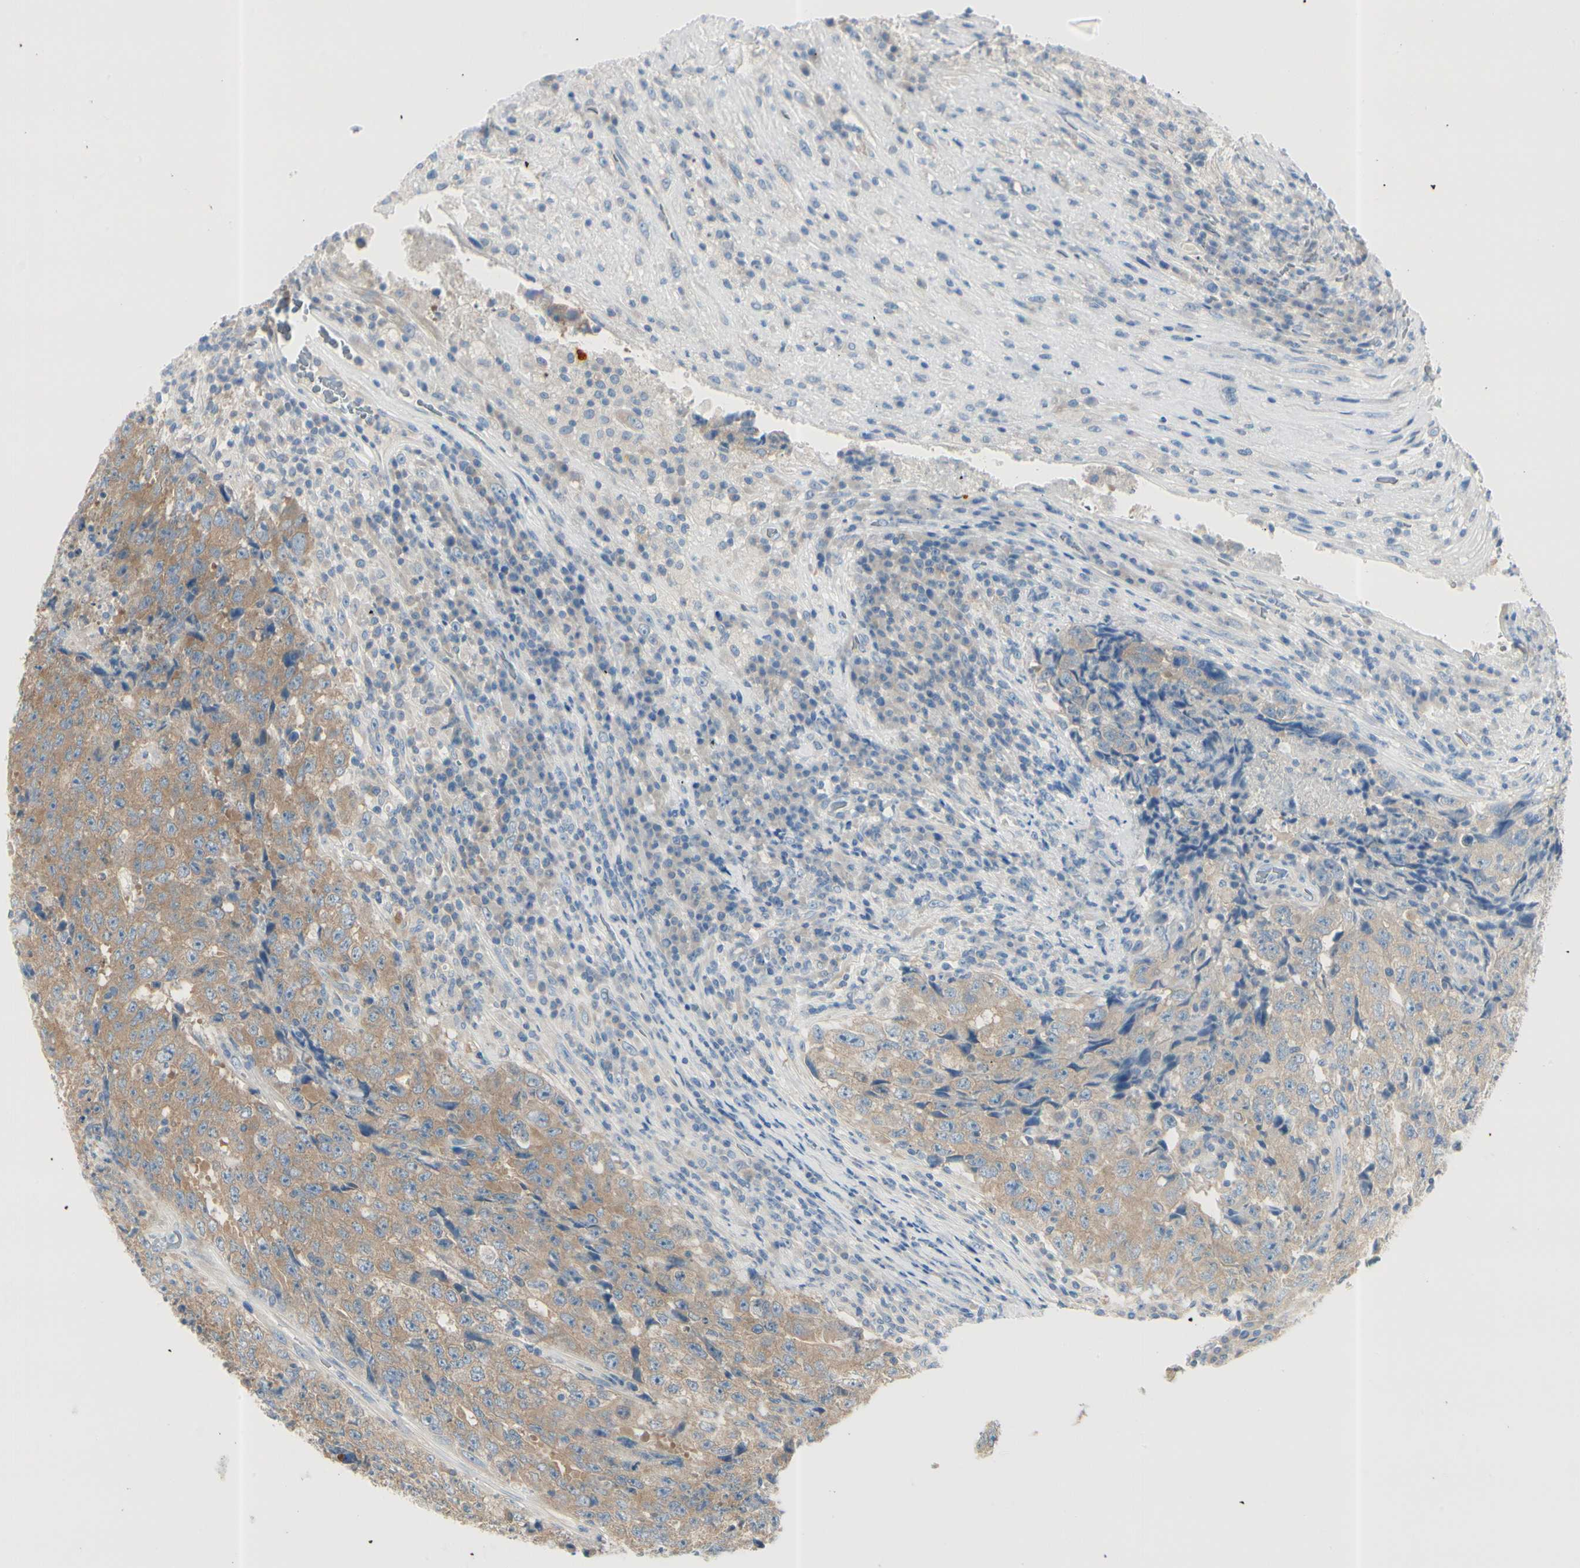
{"staining": {"intensity": "moderate", "quantity": ">75%", "location": "cytoplasmic/membranous"}, "tissue": "testis cancer", "cell_type": "Tumor cells", "image_type": "cancer", "snomed": [{"axis": "morphology", "description": "Necrosis, NOS"}, {"axis": "morphology", "description": "Carcinoma, Embryonal, NOS"}, {"axis": "topography", "description": "Testis"}], "caption": "Immunohistochemistry staining of testis embryonal carcinoma, which shows medium levels of moderate cytoplasmic/membranous expression in approximately >75% of tumor cells indicating moderate cytoplasmic/membranous protein staining. The staining was performed using DAB (3,3'-diaminobenzidine) (brown) for protein detection and nuclei were counterstained in hematoxylin (blue).", "gene": "IRAG1", "patient": {"sex": "male", "age": 19}}